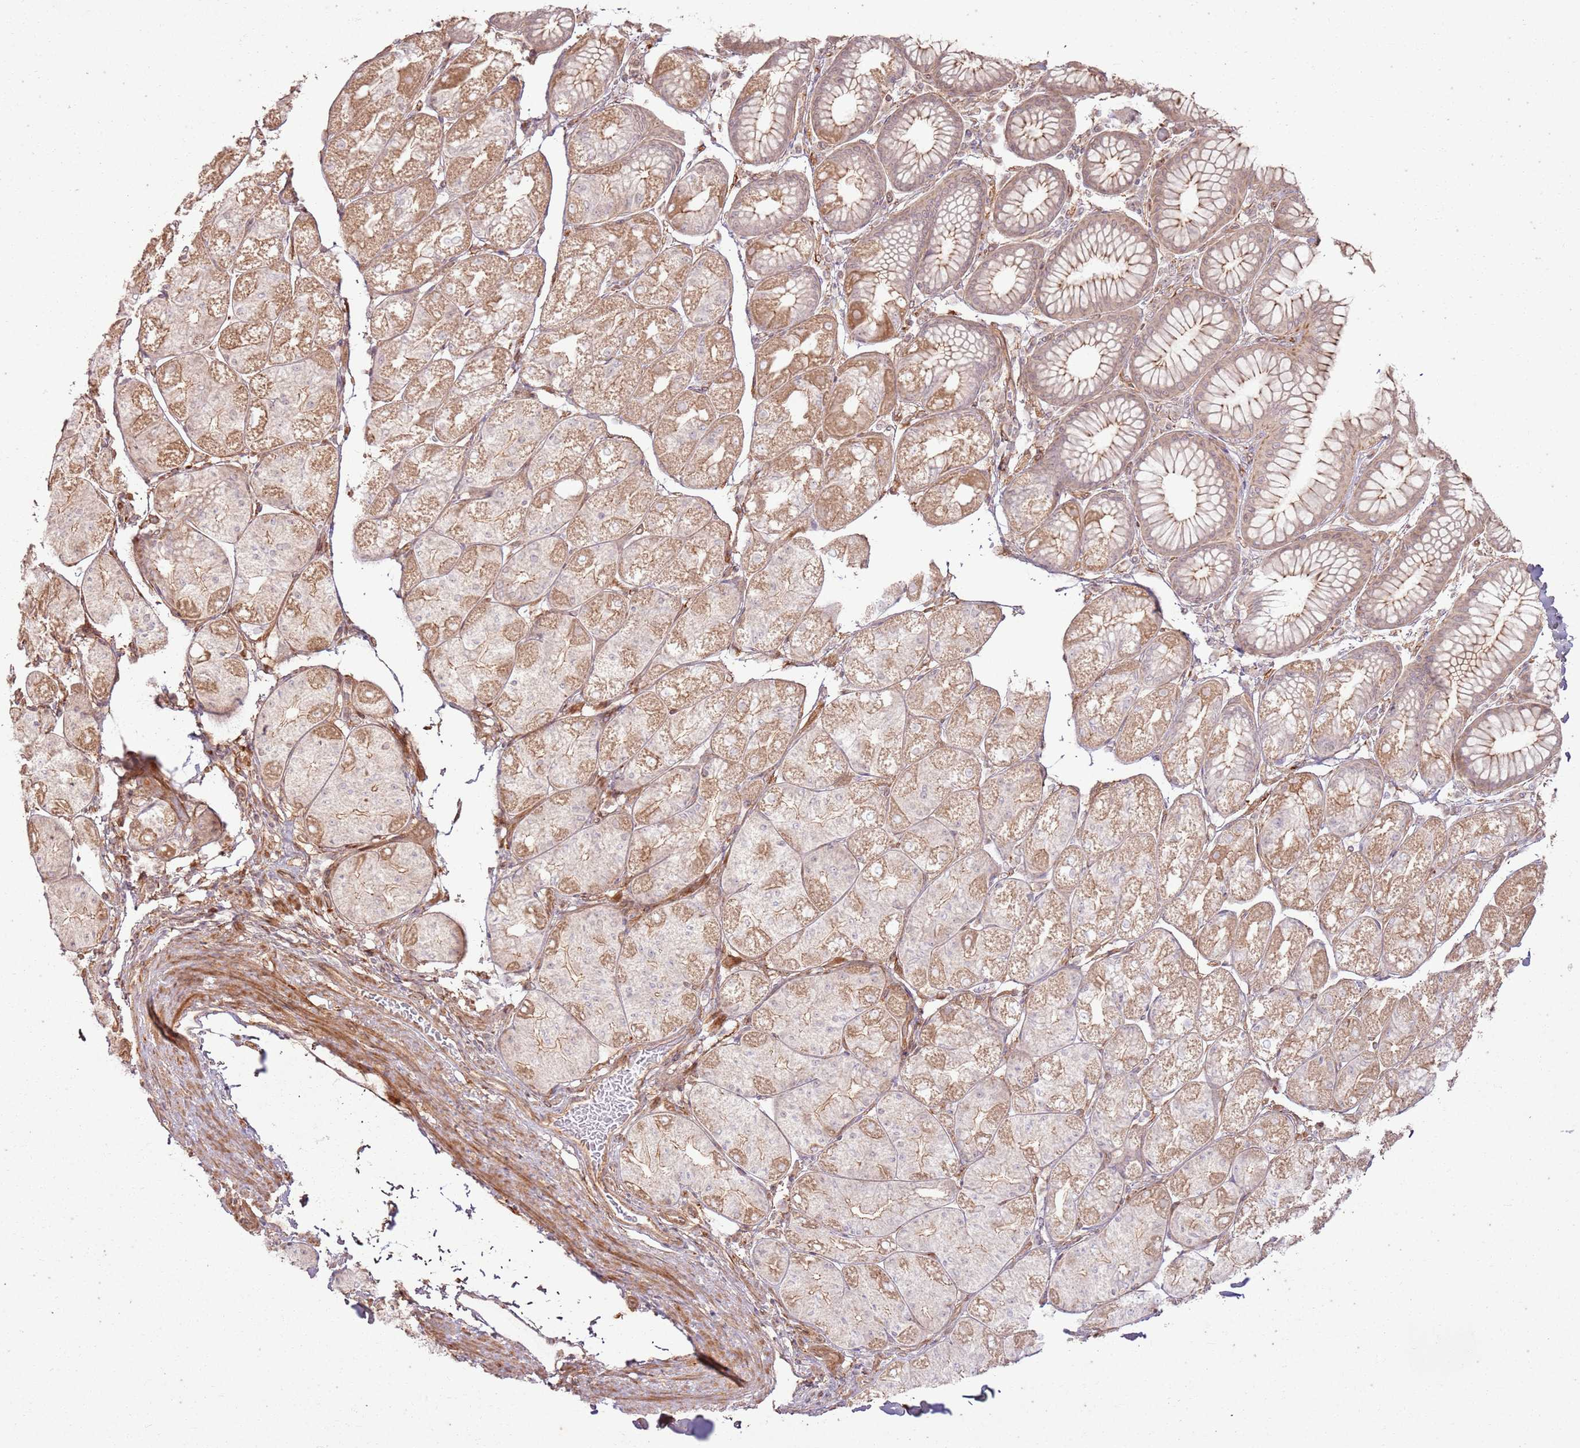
{"staining": {"intensity": "moderate", "quantity": ">75%", "location": "cytoplasmic/membranous"}, "tissue": "stomach", "cell_type": "Glandular cells", "image_type": "normal", "snomed": [{"axis": "morphology", "description": "Normal tissue, NOS"}, {"axis": "topography", "description": "Stomach"}], "caption": "Protein expression analysis of benign stomach shows moderate cytoplasmic/membranous staining in approximately >75% of glandular cells. (Stains: DAB (3,3'-diaminobenzidine) in brown, nuclei in blue, Microscopy: brightfield microscopy at high magnification).", "gene": "ZNF623", "patient": {"sex": "male", "age": 57}}